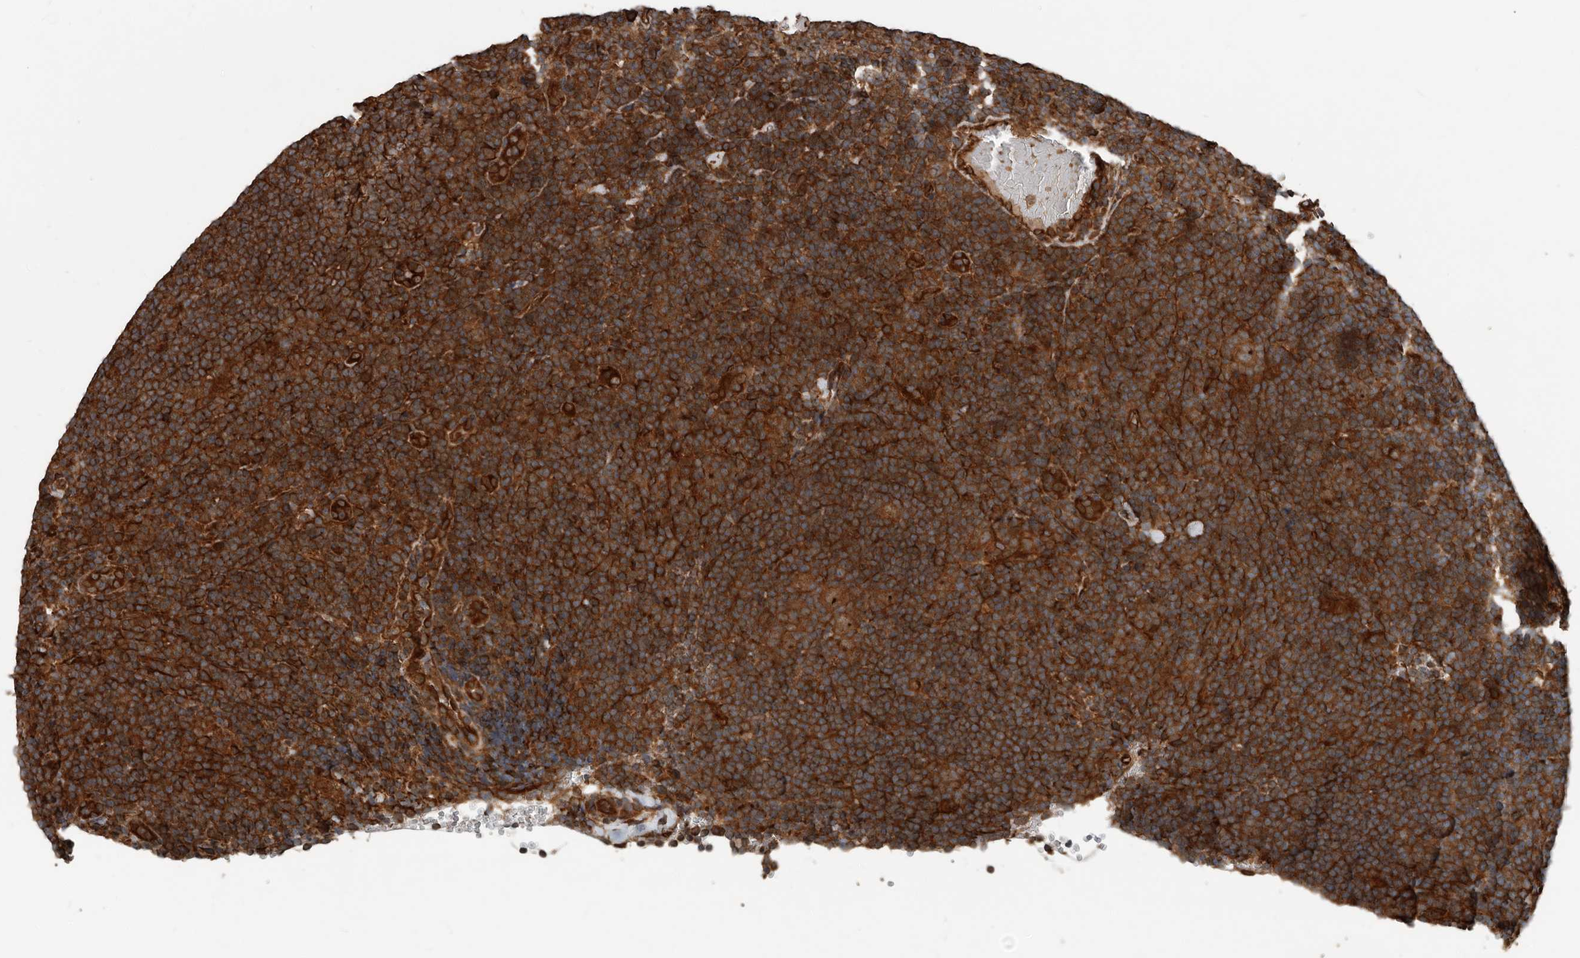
{"staining": {"intensity": "moderate", "quantity": ">75%", "location": "cytoplasmic/membranous"}, "tissue": "lymphoma", "cell_type": "Tumor cells", "image_type": "cancer", "snomed": [{"axis": "morphology", "description": "Hodgkin's disease, NOS"}, {"axis": "topography", "description": "Lymph node"}], "caption": "A high-resolution micrograph shows IHC staining of lymphoma, which reveals moderate cytoplasmic/membranous expression in about >75% of tumor cells. The staining was performed using DAB (3,3'-diaminobenzidine), with brown indicating positive protein expression. Nuclei are stained blue with hematoxylin.", "gene": "YOD1", "patient": {"sex": "female", "age": 57}}